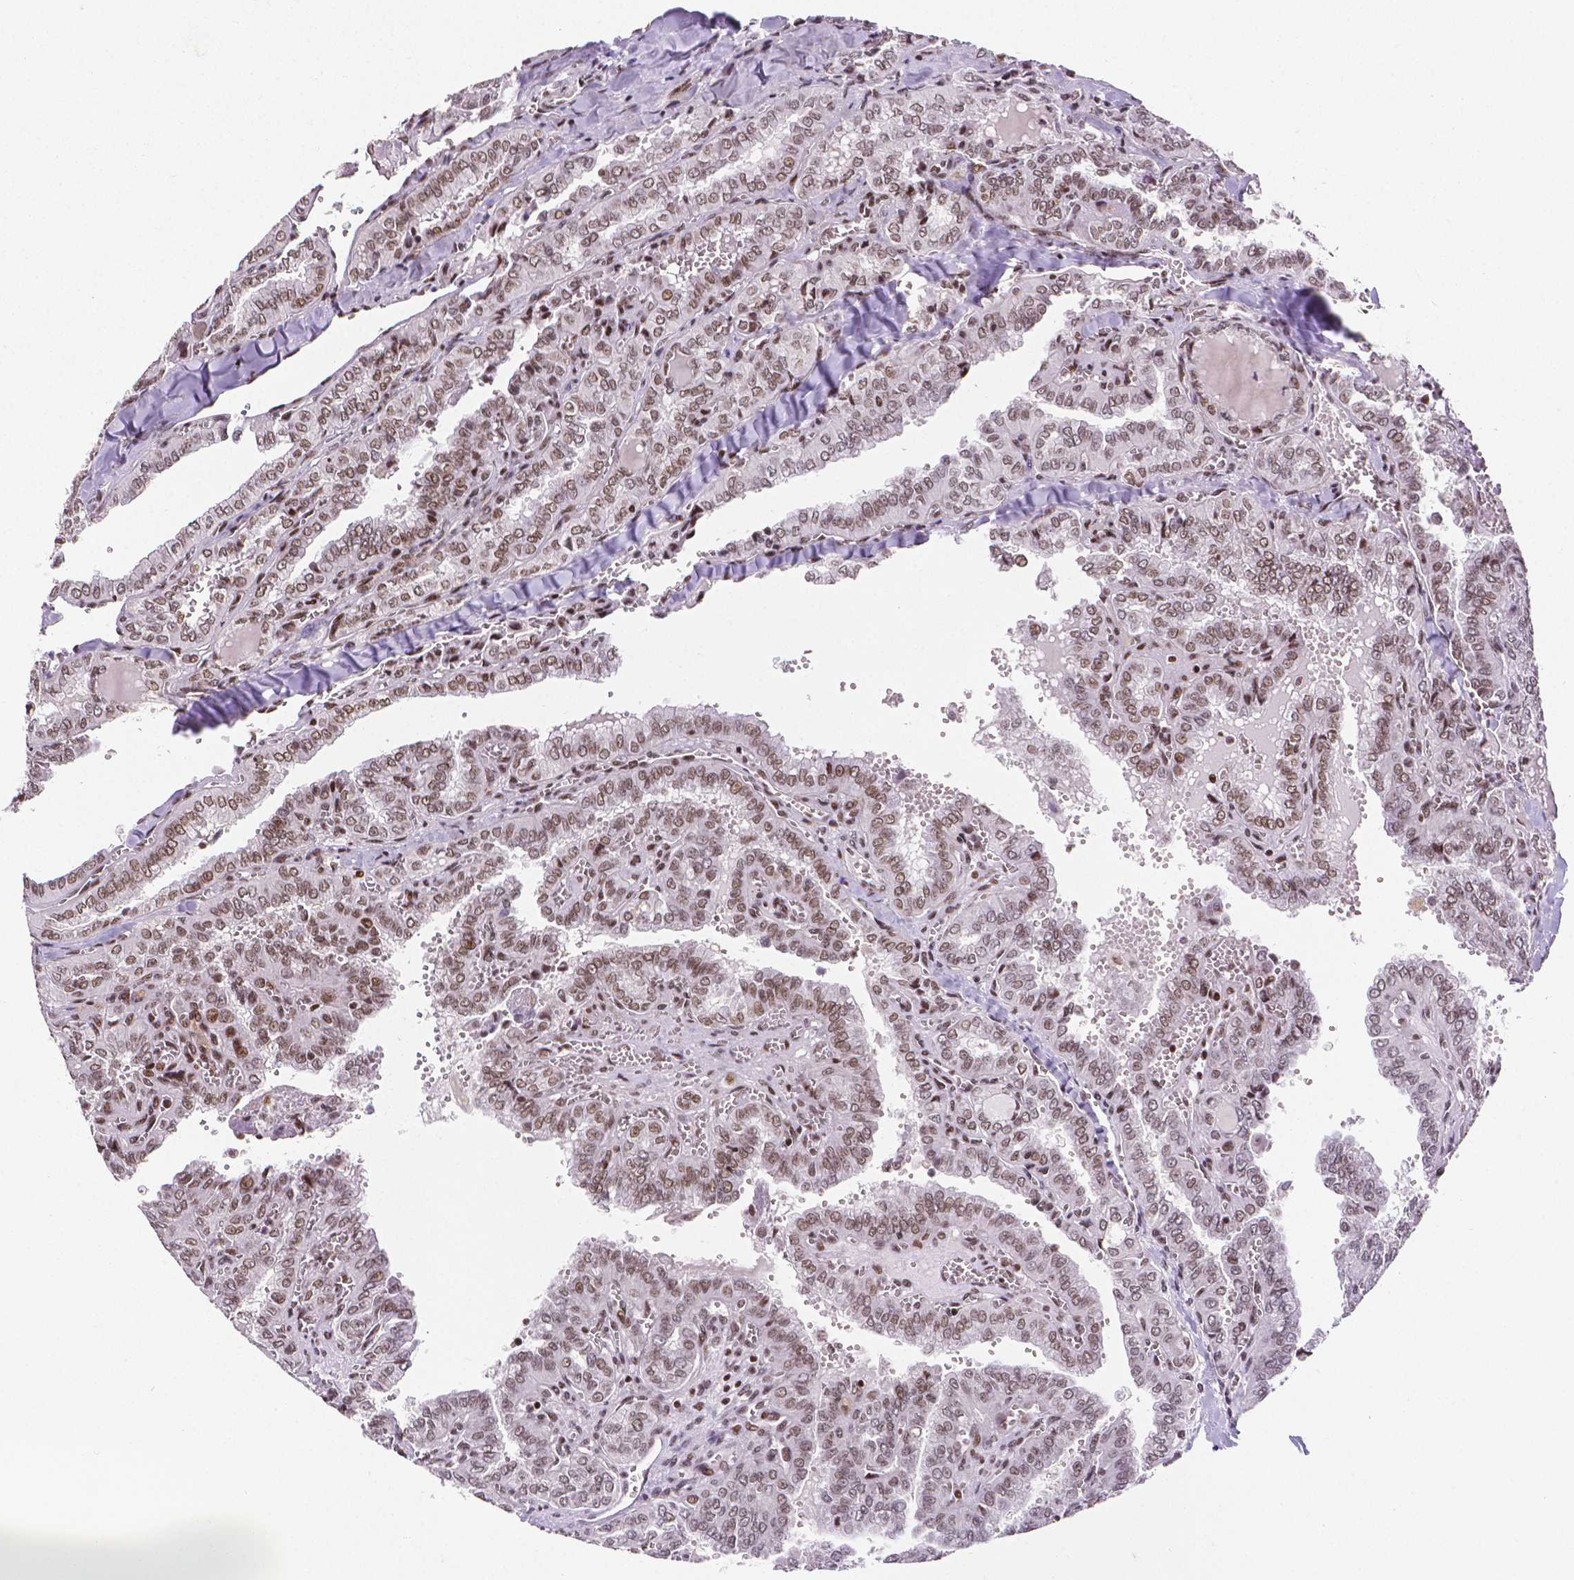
{"staining": {"intensity": "moderate", "quantity": ">75%", "location": "nuclear"}, "tissue": "thyroid cancer", "cell_type": "Tumor cells", "image_type": "cancer", "snomed": [{"axis": "morphology", "description": "Papillary adenocarcinoma, NOS"}, {"axis": "topography", "description": "Thyroid gland"}], "caption": "Immunohistochemistry (IHC) micrograph of thyroid papillary adenocarcinoma stained for a protein (brown), which demonstrates medium levels of moderate nuclear expression in about >75% of tumor cells.", "gene": "CTCF", "patient": {"sex": "female", "age": 41}}